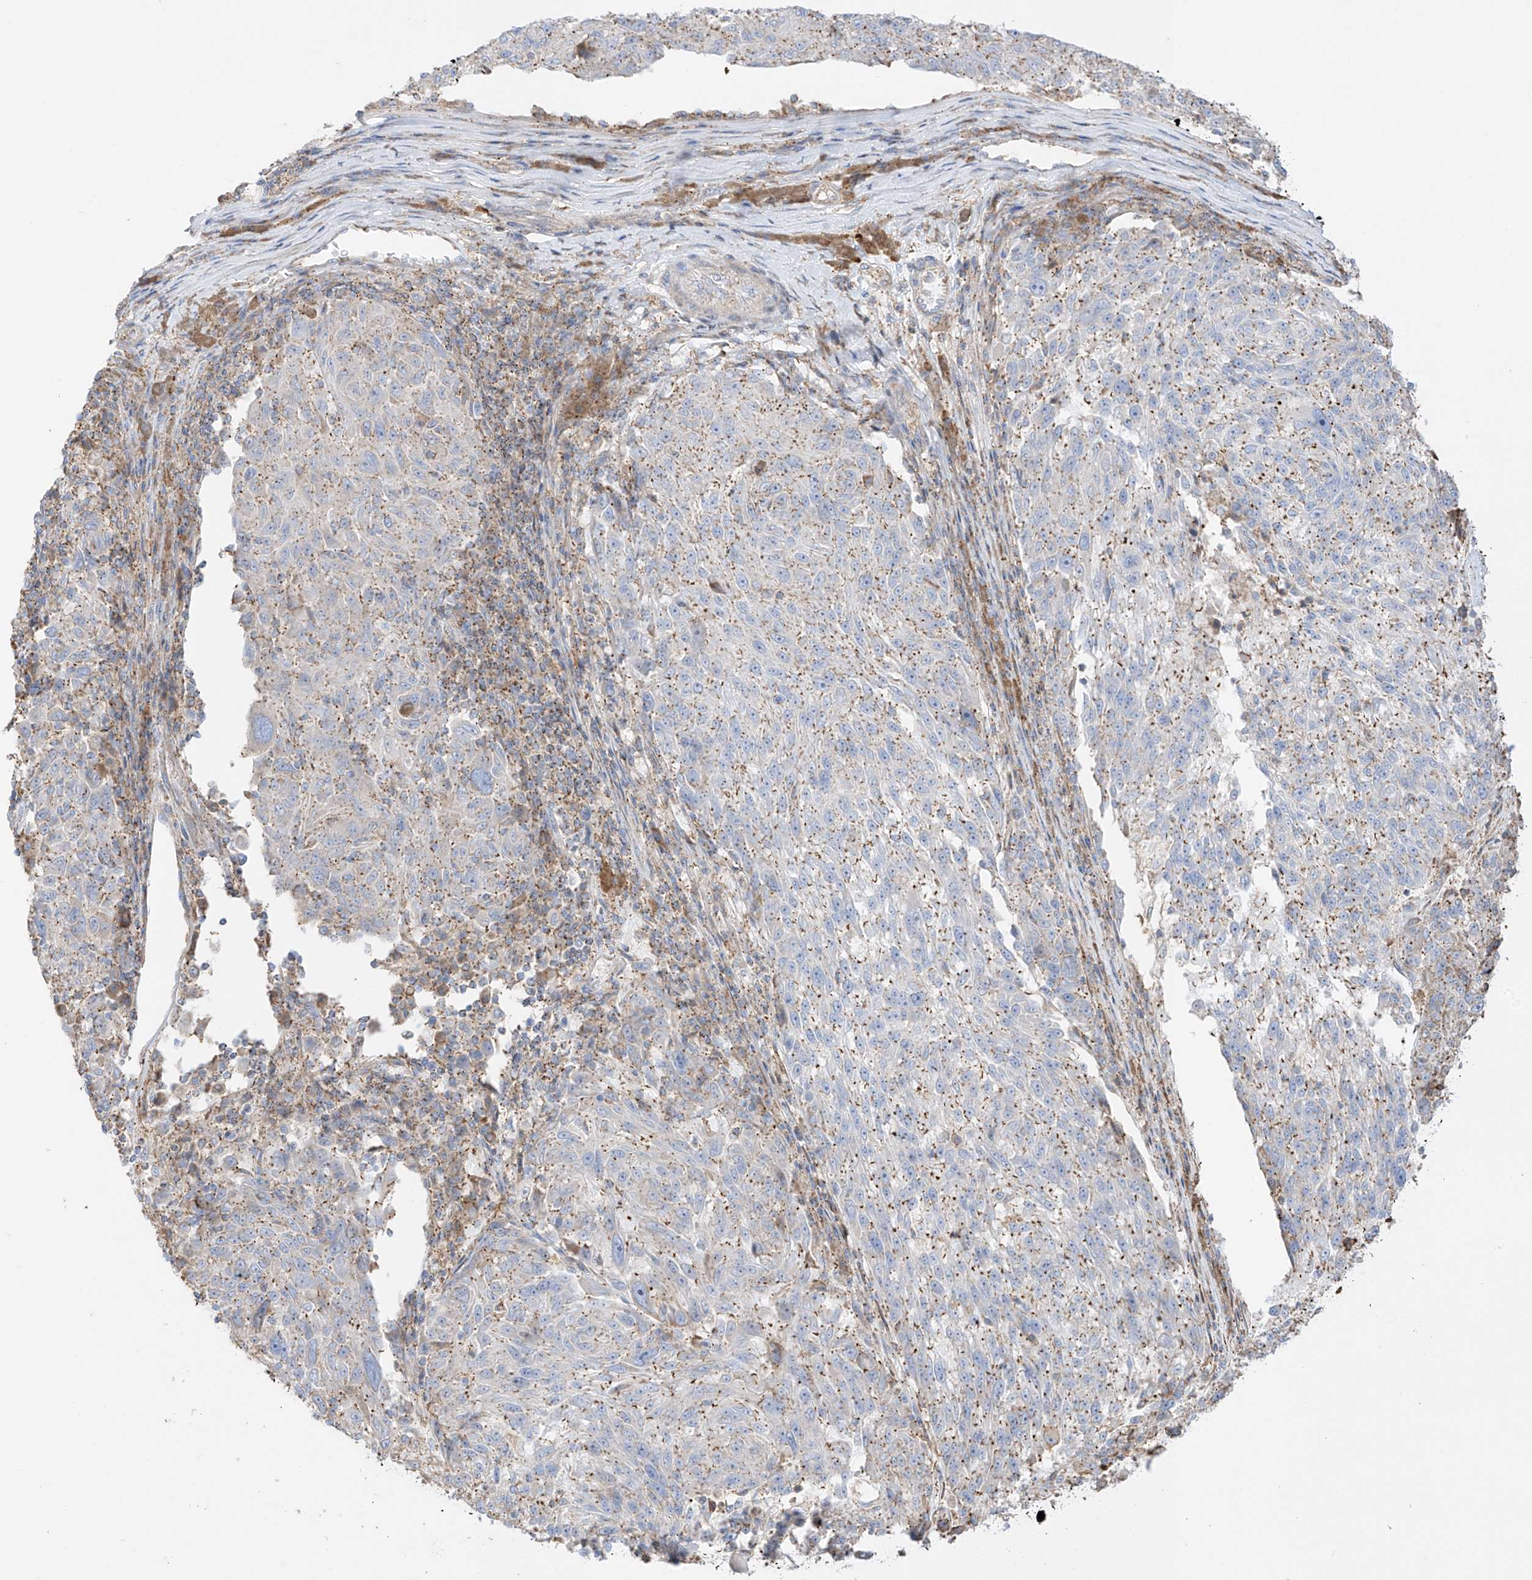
{"staining": {"intensity": "moderate", "quantity": "25%-75%", "location": "cytoplasmic/membranous"}, "tissue": "melanoma", "cell_type": "Tumor cells", "image_type": "cancer", "snomed": [{"axis": "morphology", "description": "Malignant melanoma, NOS"}, {"axis": "topography", "description": "Skin"}], "caption": "Malignant melanoma was stained to show a protein in brown. There is medium levels of moderate cytoplasmic/membranous positivity in approximately 25%-75% of tumor cells. The staining was performed using DAB (3,3'-diaminobenzidine), with brown indicating positive protein expression. Nuclei are stained blue with hematoxylin.", "gene": "XKR3", "patient": {"sex": "male", "age": 53}}